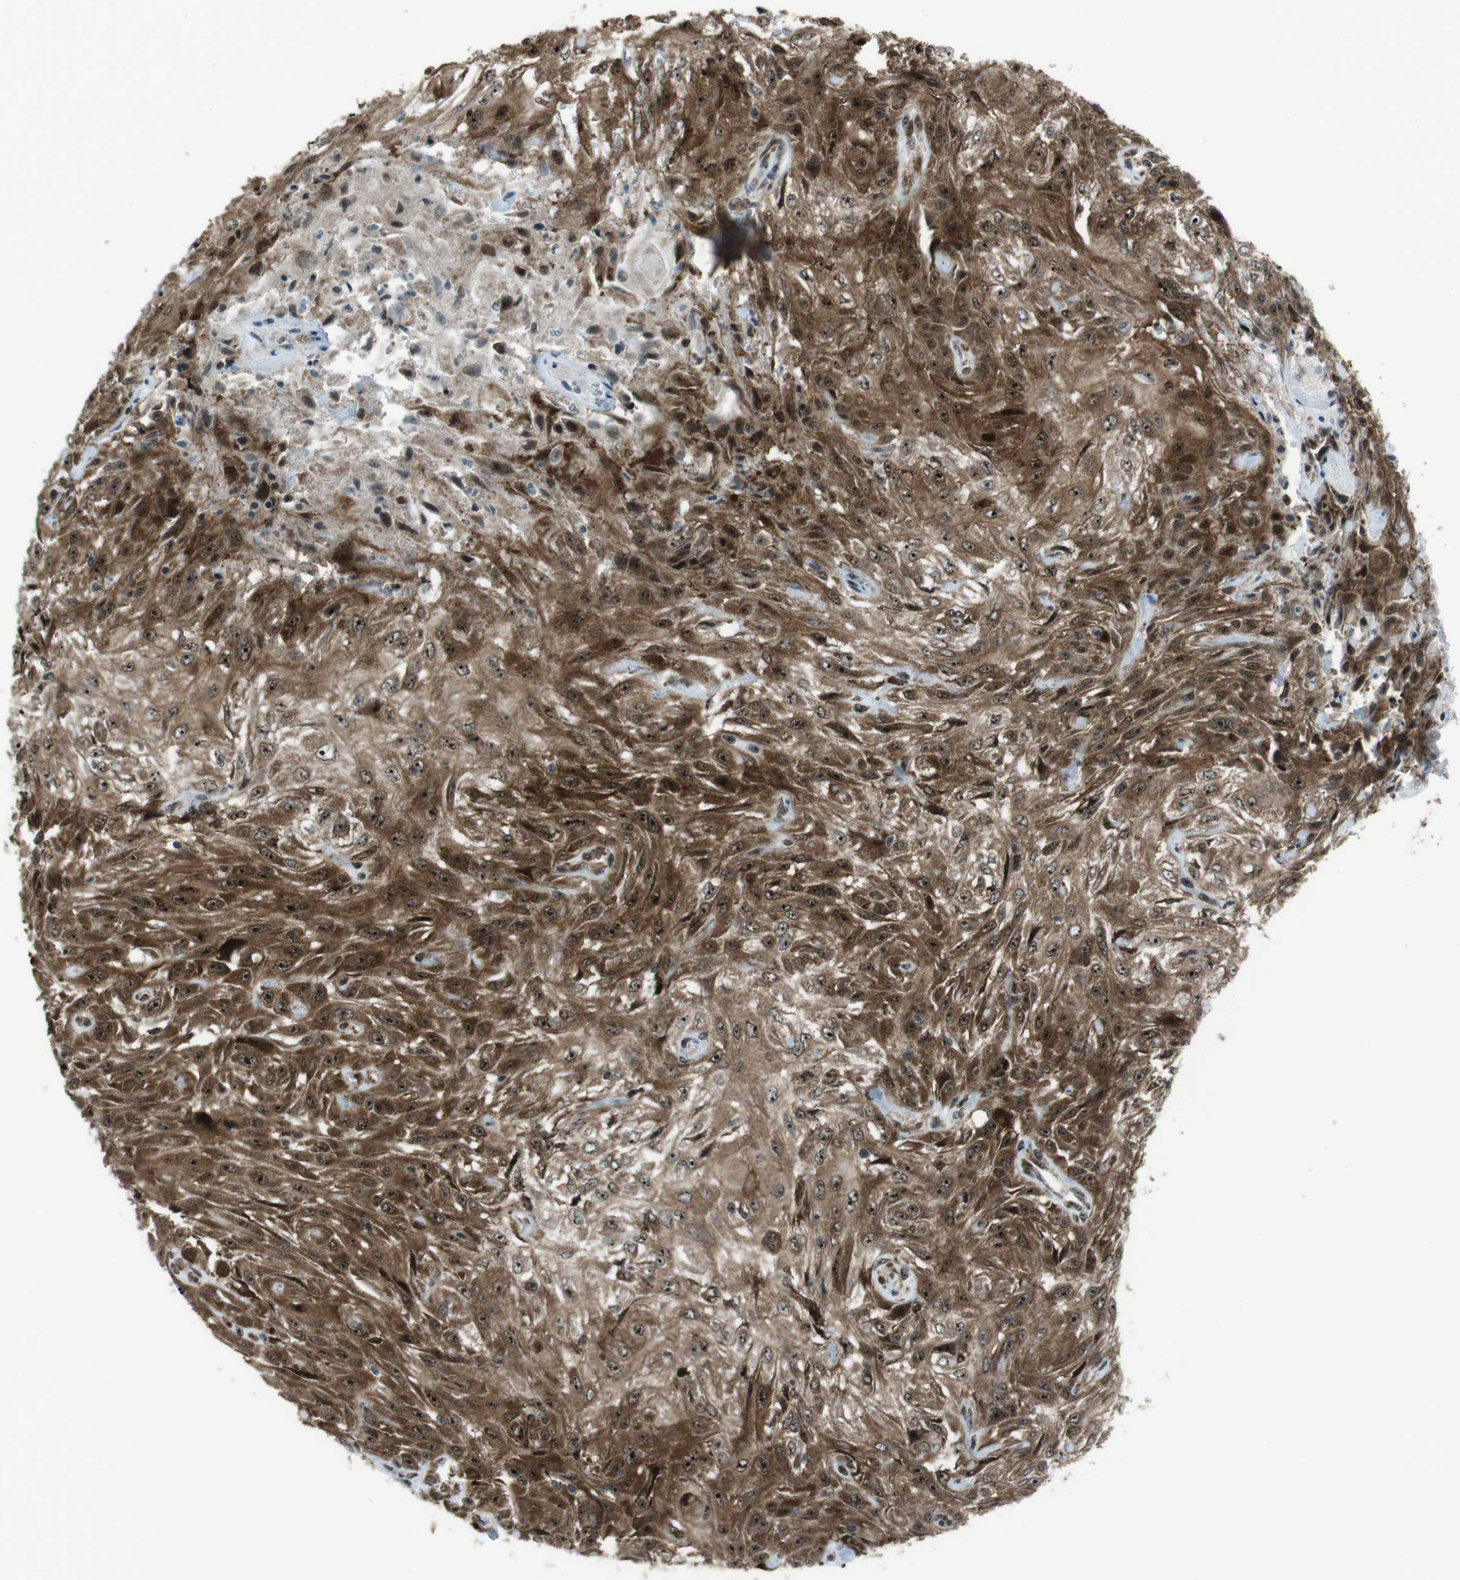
{"staining": {"intensity": "moderate", "quantity": ">75%", "location": "cytoplasmic/membranous,nuclear"}, "tissue": "skin cancer", "cell_type": "Tumor cells", "image_type": "cancer", "snomed": [{"axis": "morphology", "description": "Squamous cell carcinoma, NOS"}, {"axis": "topography", "description": "Skin"}], "caption": "Human skin cancer stained with a brown dye reveals moderate cytoplasmic/membranous and nuclear positive positivity in about >75% of tumor cells.", "gene": "CSNK1D", "patient": {"sex": "male", "age": 75}}